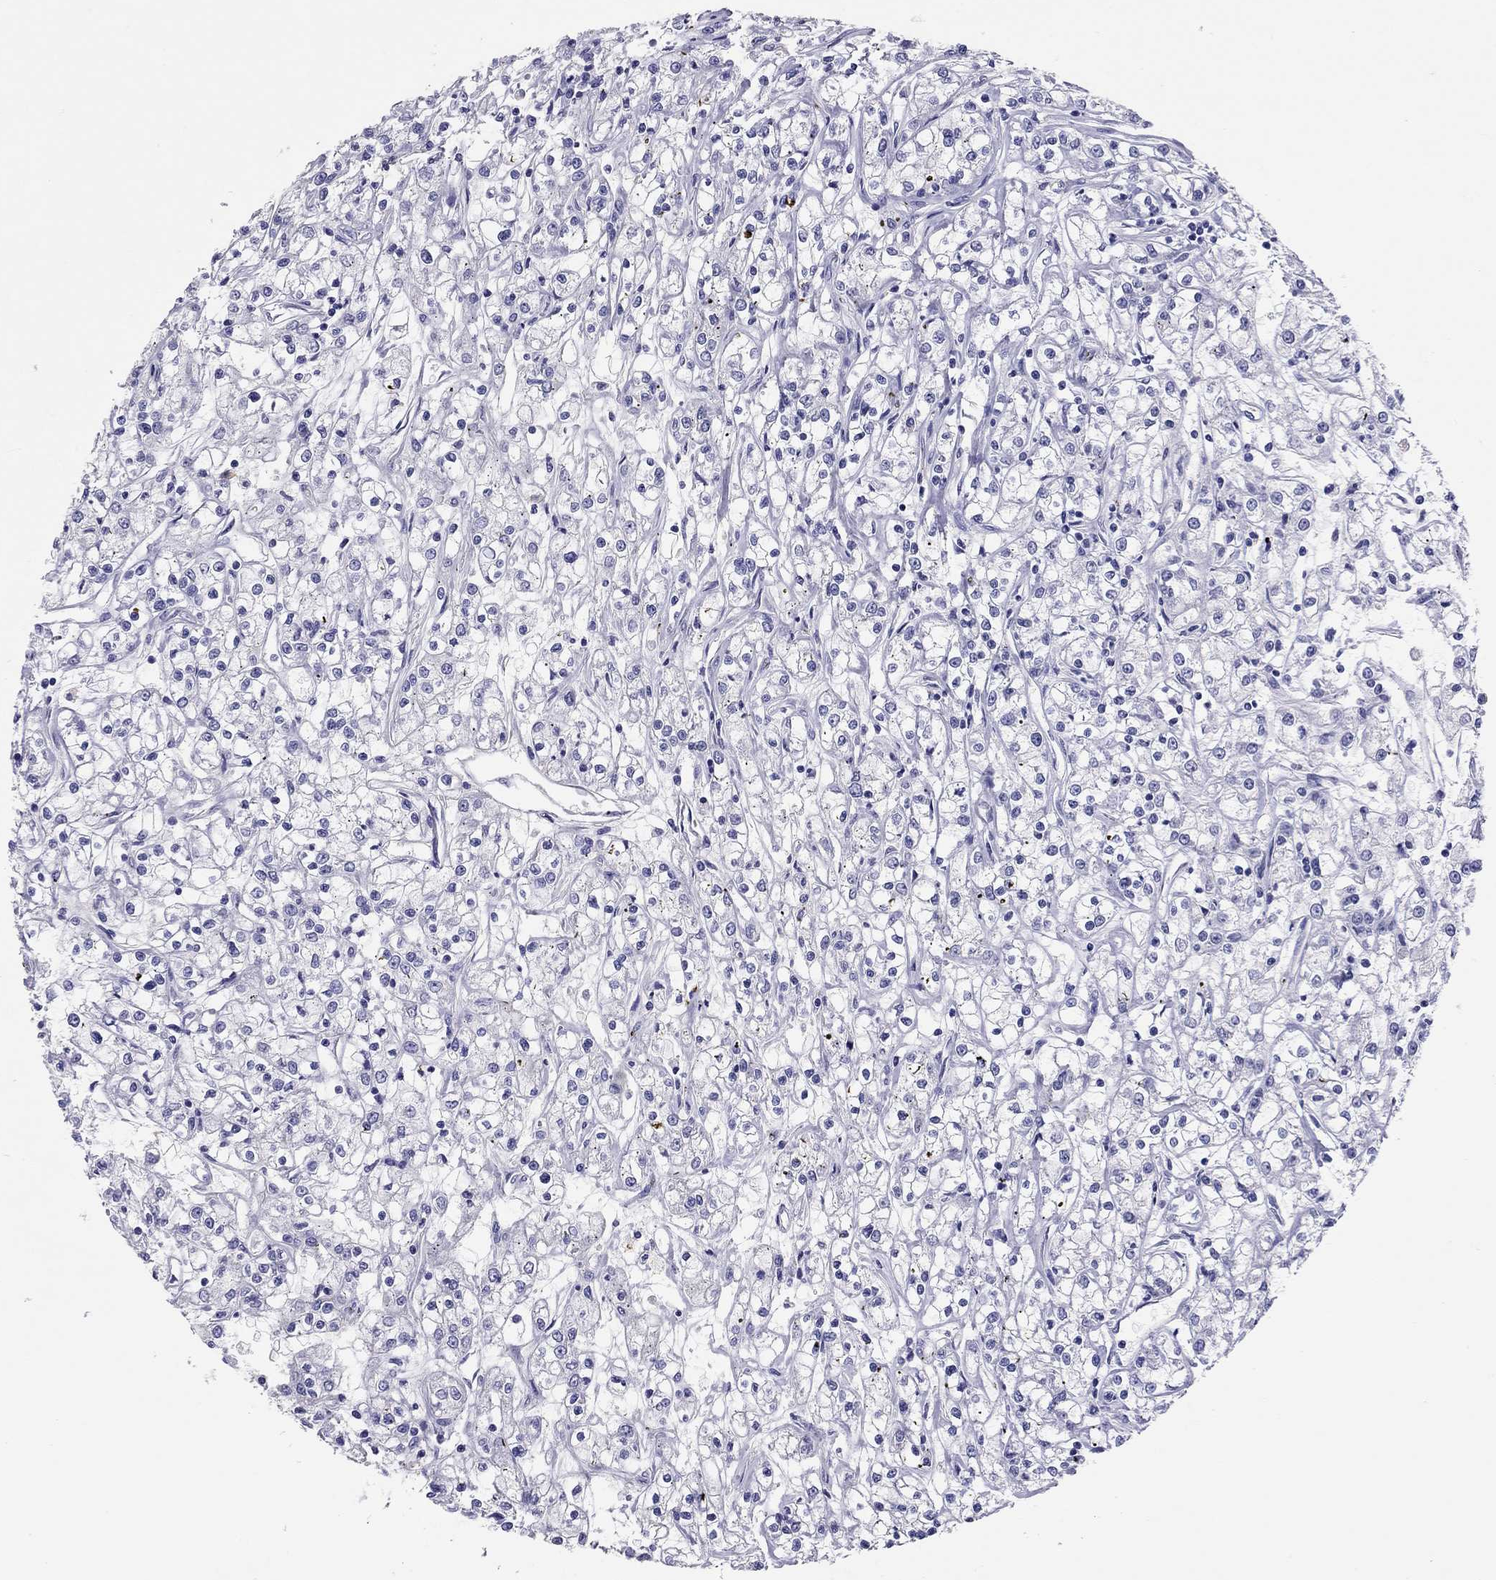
{"staining": {"intensity": "negative", "quantity": "none", "location": "none"}, "tissue": "renal cancer", "cell_type": "Tumor cells", "image_type": "cancer", "snomed": [{"axis": "morphology", "description": "Adenocarcinoma, NOS"}, {"axis": "topography", "description": "Kidney"}], "caption": "This is a photomicrograph of immunohistochemistry (IHC) staining of renal adenocarcinoma, which shows no positivity in tumor cells. (Stains: DAB (3,3'-diaminobenzidine) IHC with hematoxylin counter stain, Microscopy: brightfield microscopy at high magnification).", "gene": "CALHM1", "patient": {"sex": "female", "age": 59}}